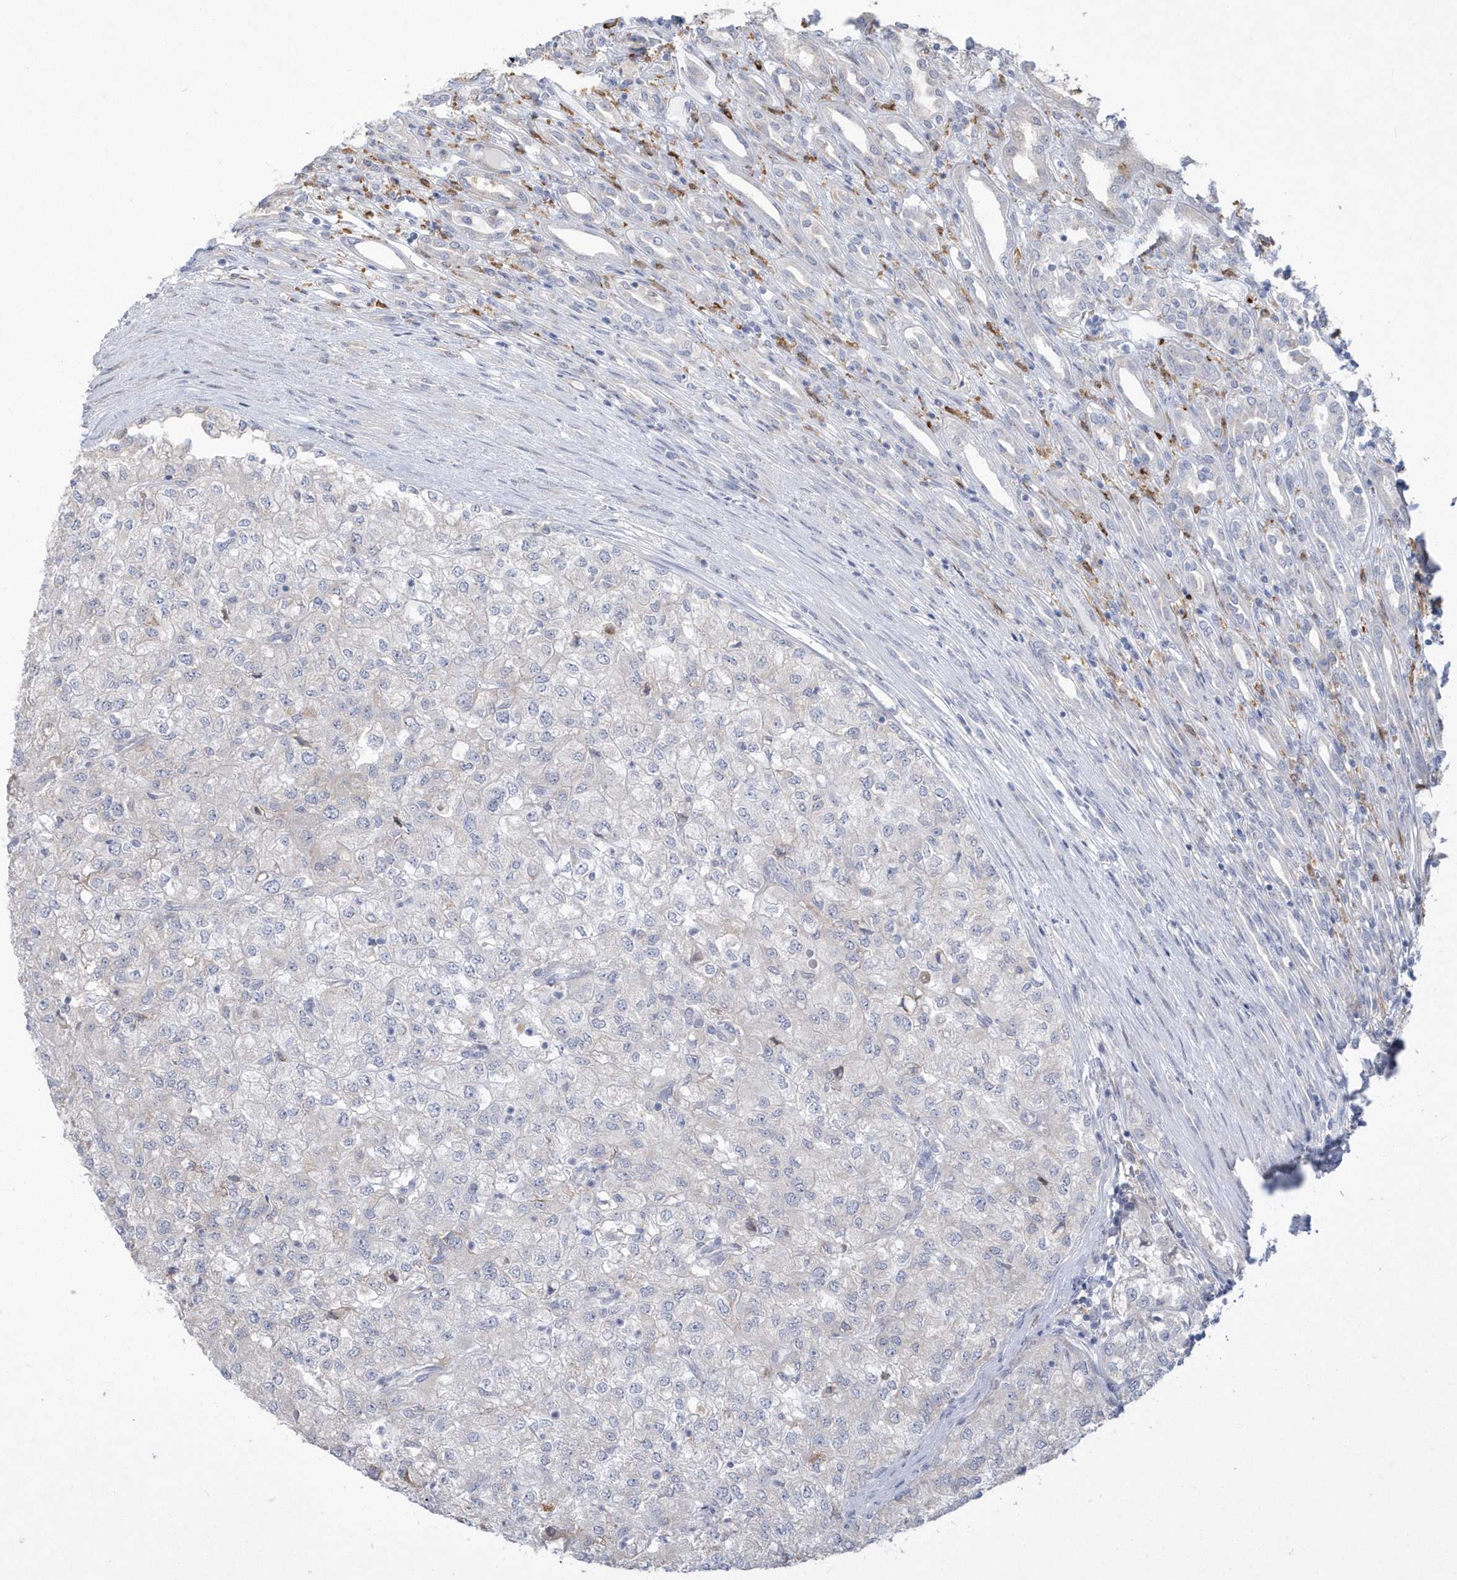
{"staining": {"intensity": "negative", "quantity": "none", "location": "none"}, "tissue": "renal cancer", "cell_type": "Tumor cells", "image_type": "cancer", "snomed": [{"axis": "morphology", "description": "Adenocarcinoma, NOS"}, {"axis": "topography", "description": "Kidney"}], "caption": "An image of renal adenocarcinoma stained for a protein exhibits no brown staining in tumor cells.", "gene": "TSPEAR", "patient": {"sex": "female", "age": 54}}